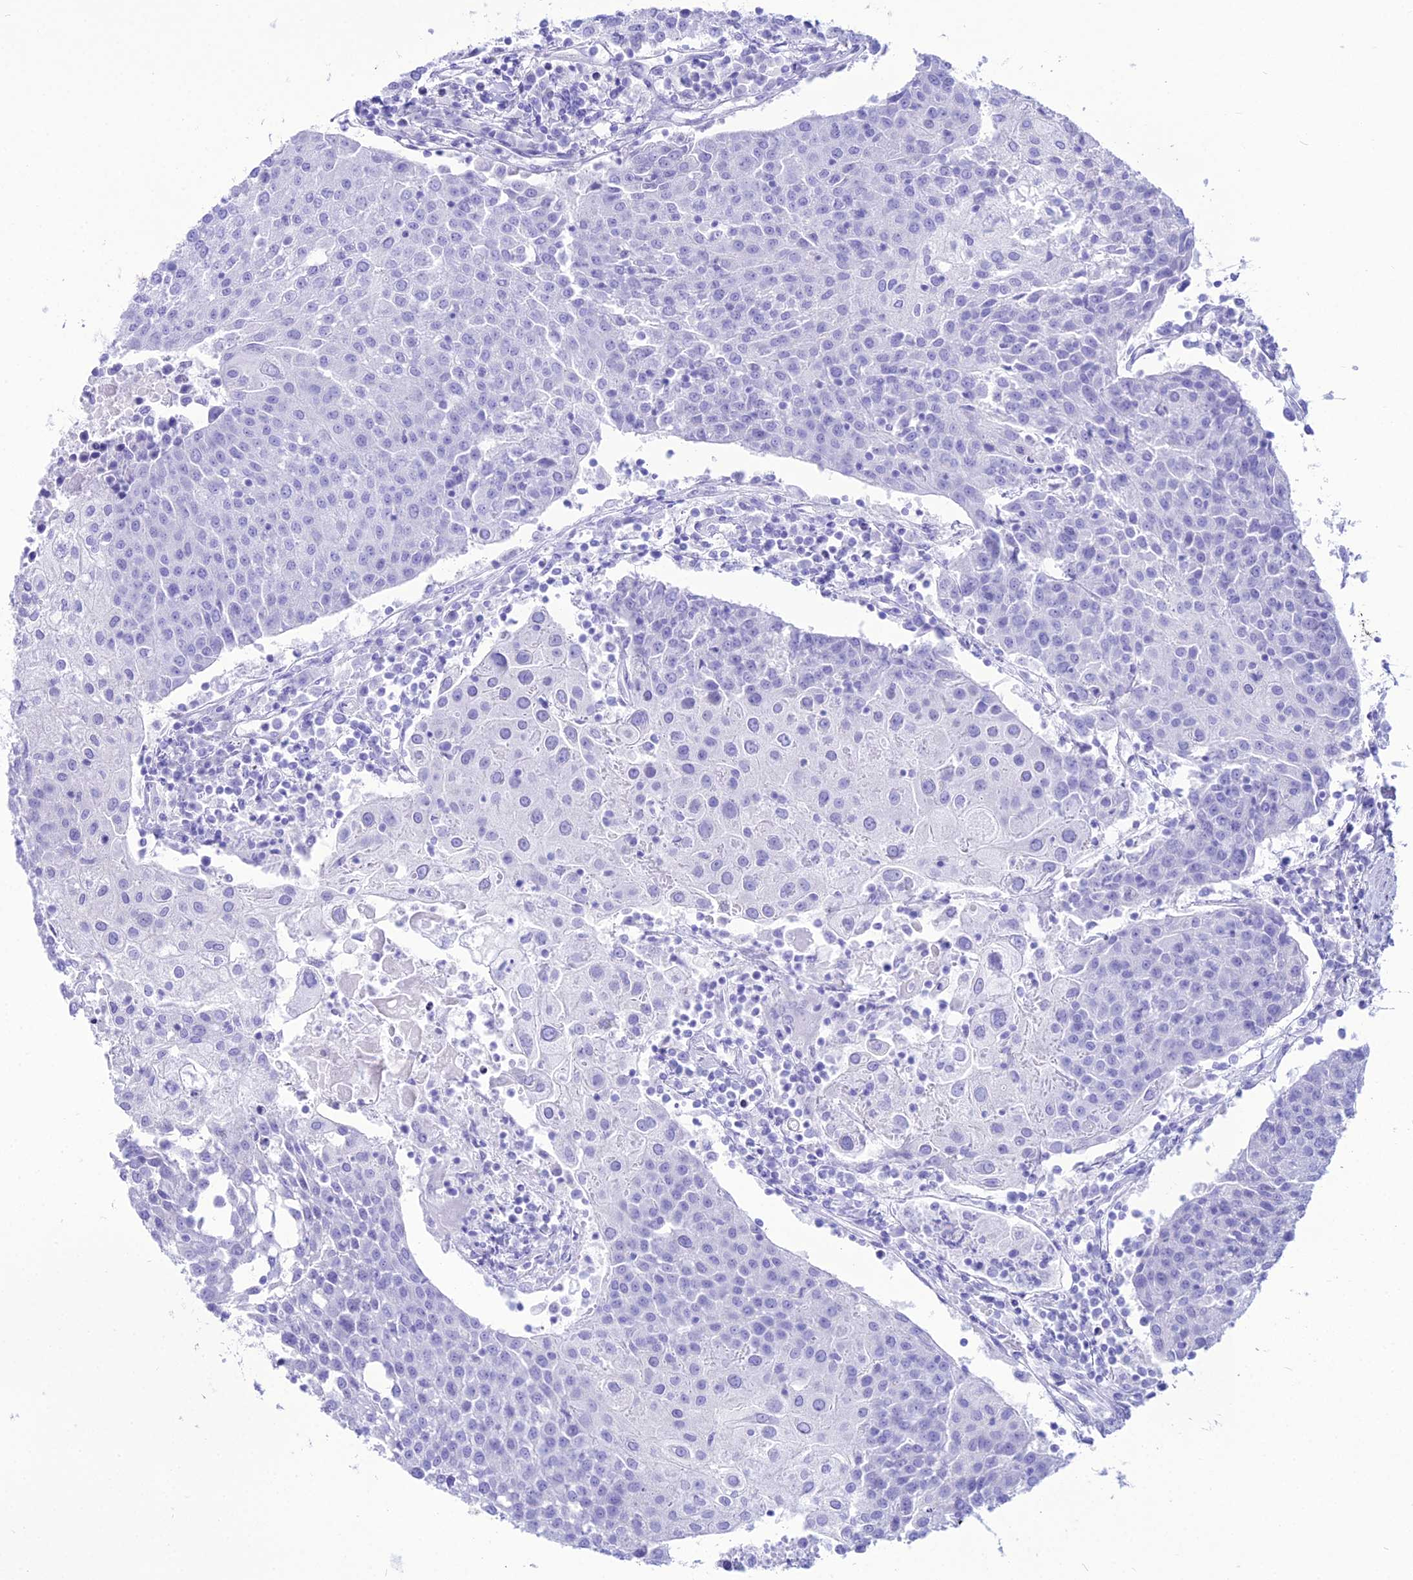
{"staining": {"intensity": "negative", "quantity": "none", "location": "none"}, "tissue": "urothelial cancer", "cell_type": "Tumor cells", "image_type": "cancer", "snomed": [{"axis": "morphology", "description": "Urothelial carcinoma, High grade"}, {"axis": "topography", "description": "Urinary bladder"}], "caption": "Protein analysis of urothelial cancer exhibits no significant staining in tumor cells.", "gene": "PNMA5", "patient": {"sex": "female", "age": 85}}